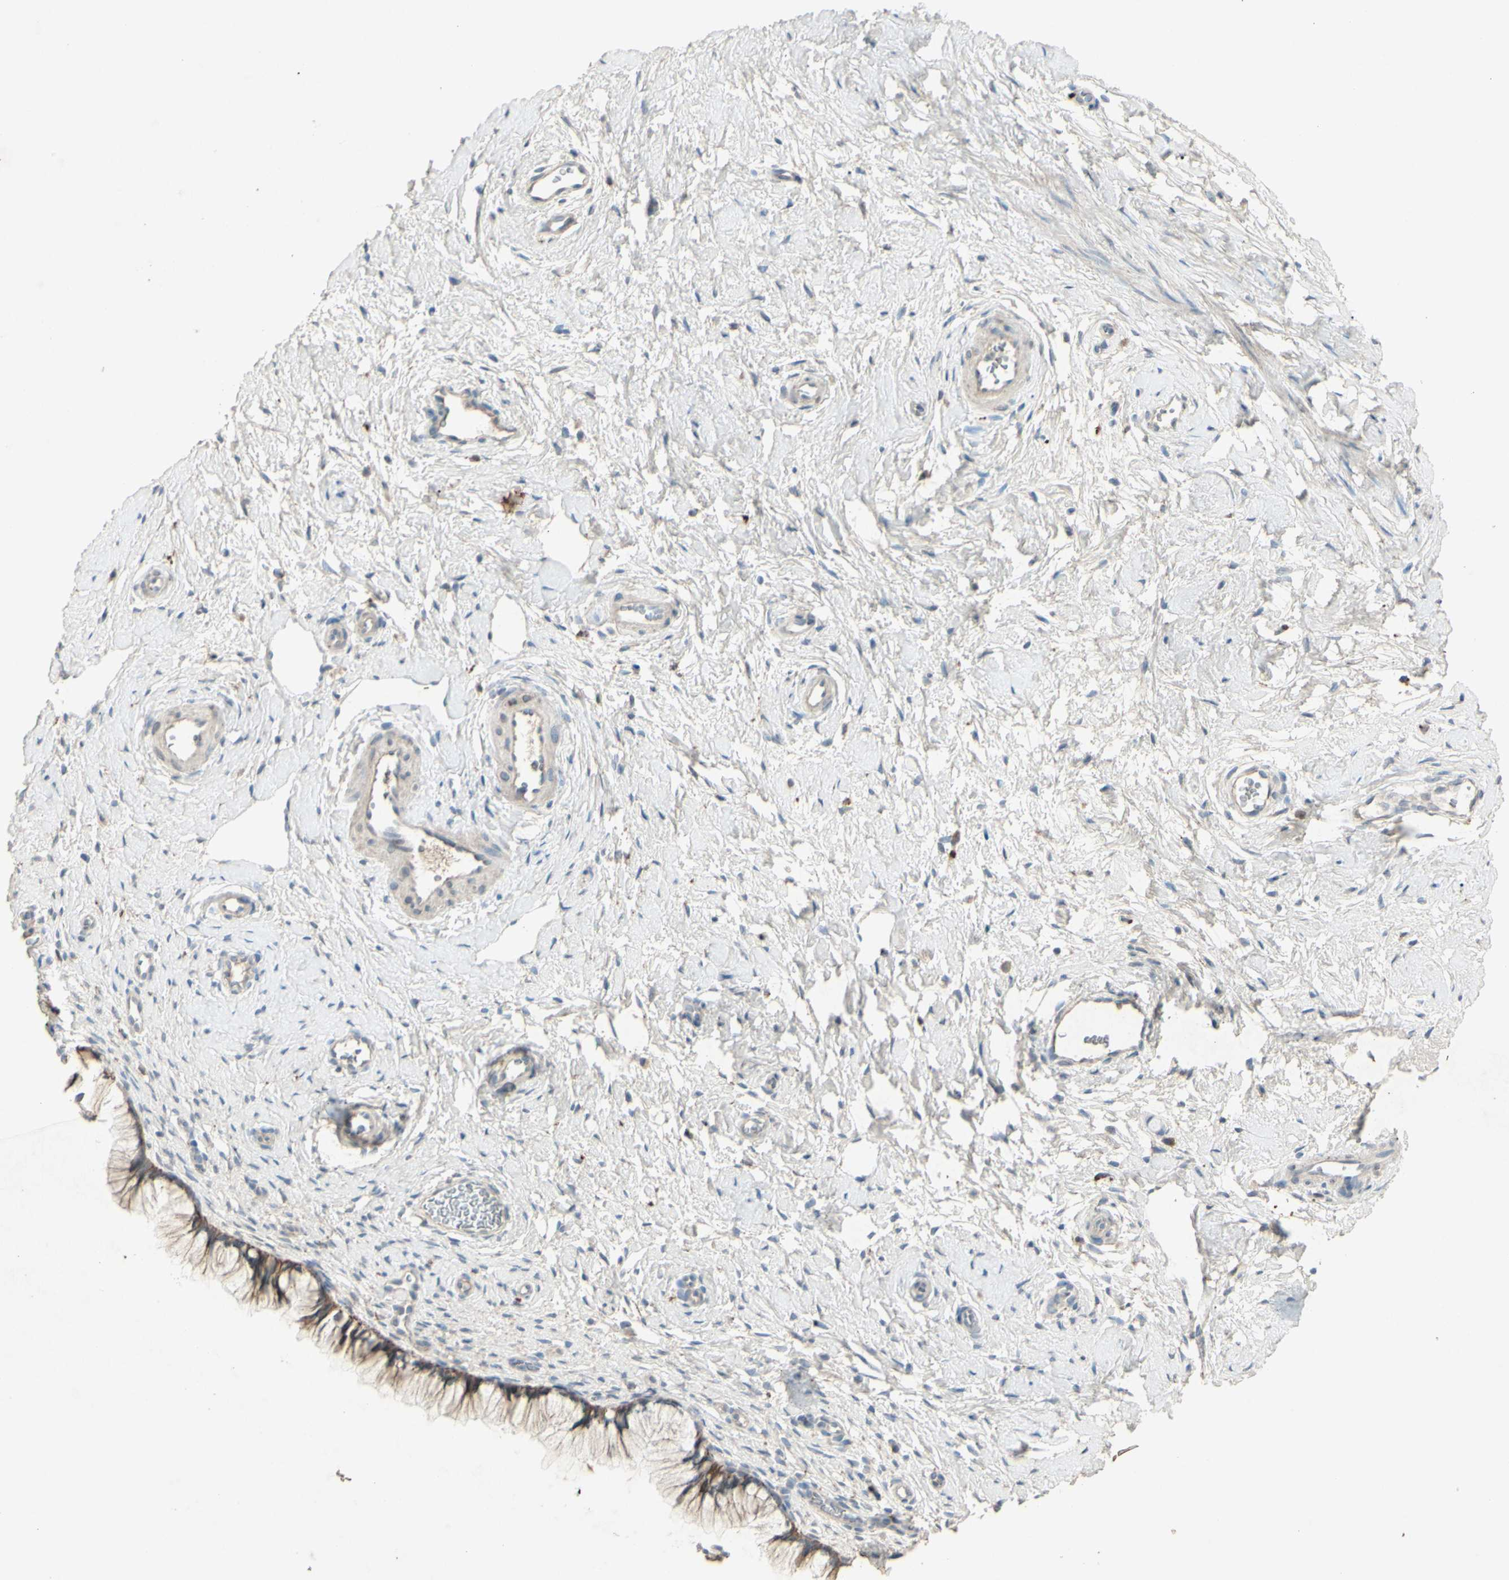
{"staining": {"intensity": "weak", "quantity": ">75%", "location": "cytoplasmic/membranous"}, "tissue": "cervix", "cell_type": "Glandular cells", "image_type": "normal", "snomed": [{"axis": "morphology", "description": "Normal tissue, NOS"}, {"axis": "topography", "description": "Cervix"}], "caption": "Immunohistochemistry (IHC) (DAB (3,3'-diaminobenzidine)) staining of unremarkable cervix displays weak cytoplasmic/membranous protein staining in approximately >75% of glandular cells.", "gene": "TIMM21", "patient": {"sex": "female", "age": 65}}